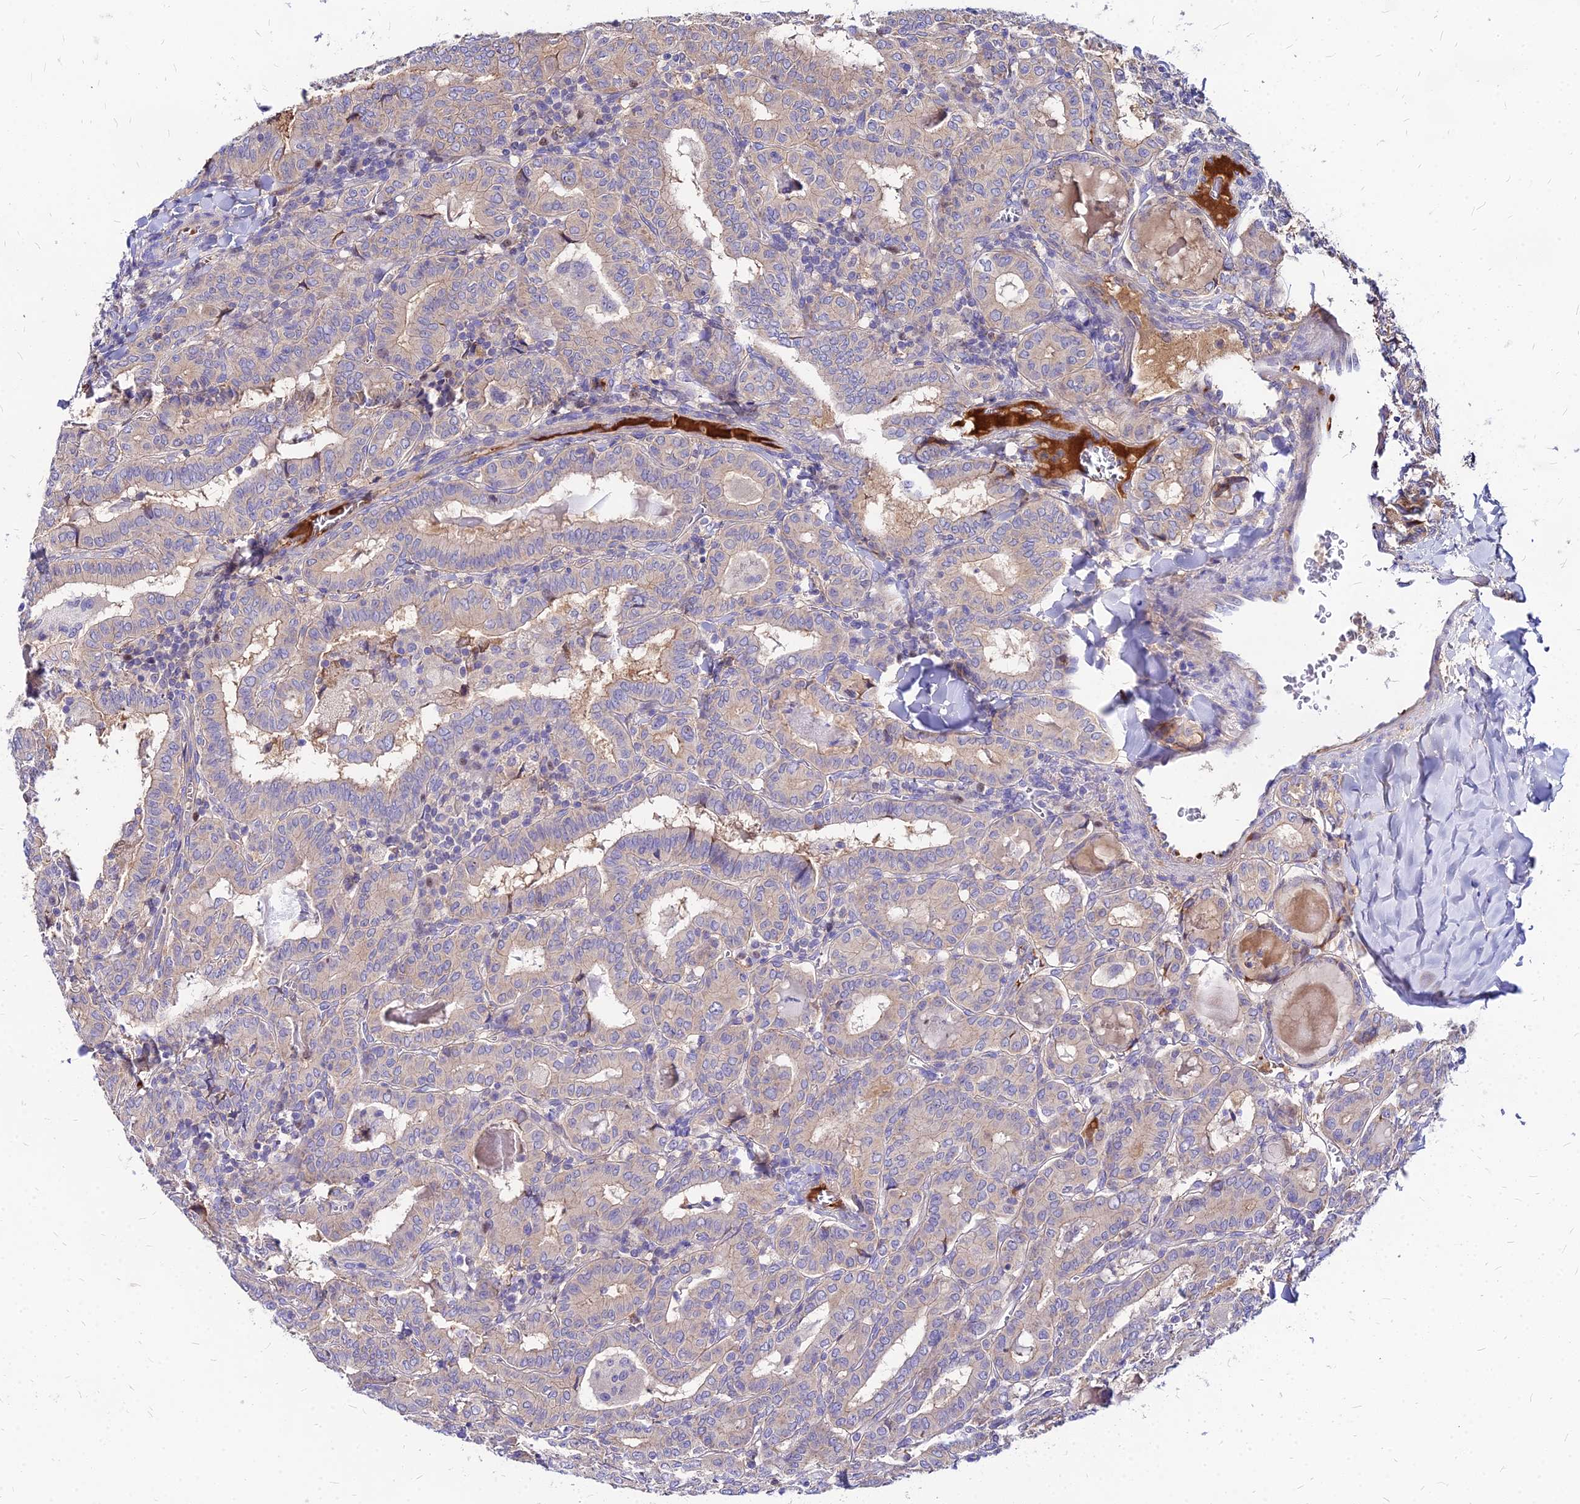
{"staining": {"intensity": "weak", "quantity": "<25%", "location": "cytoplasmic/membranous"}, "tissue": "thyroid cancer", "cell_type": "Tumor cells", "image_type": "cancer", "snomed": [{"axis": "morphology", "description": "Papillary adenocarcinoma, NOS"}, {"axis": "topography", "description": "Thyroid gland"}], "caption": "There is no significant staining in tumor cells of papillary adenocarcinoma (thyroid).", "gene": "ACSM6", "patient": {"sex": "female", "age": 72}}